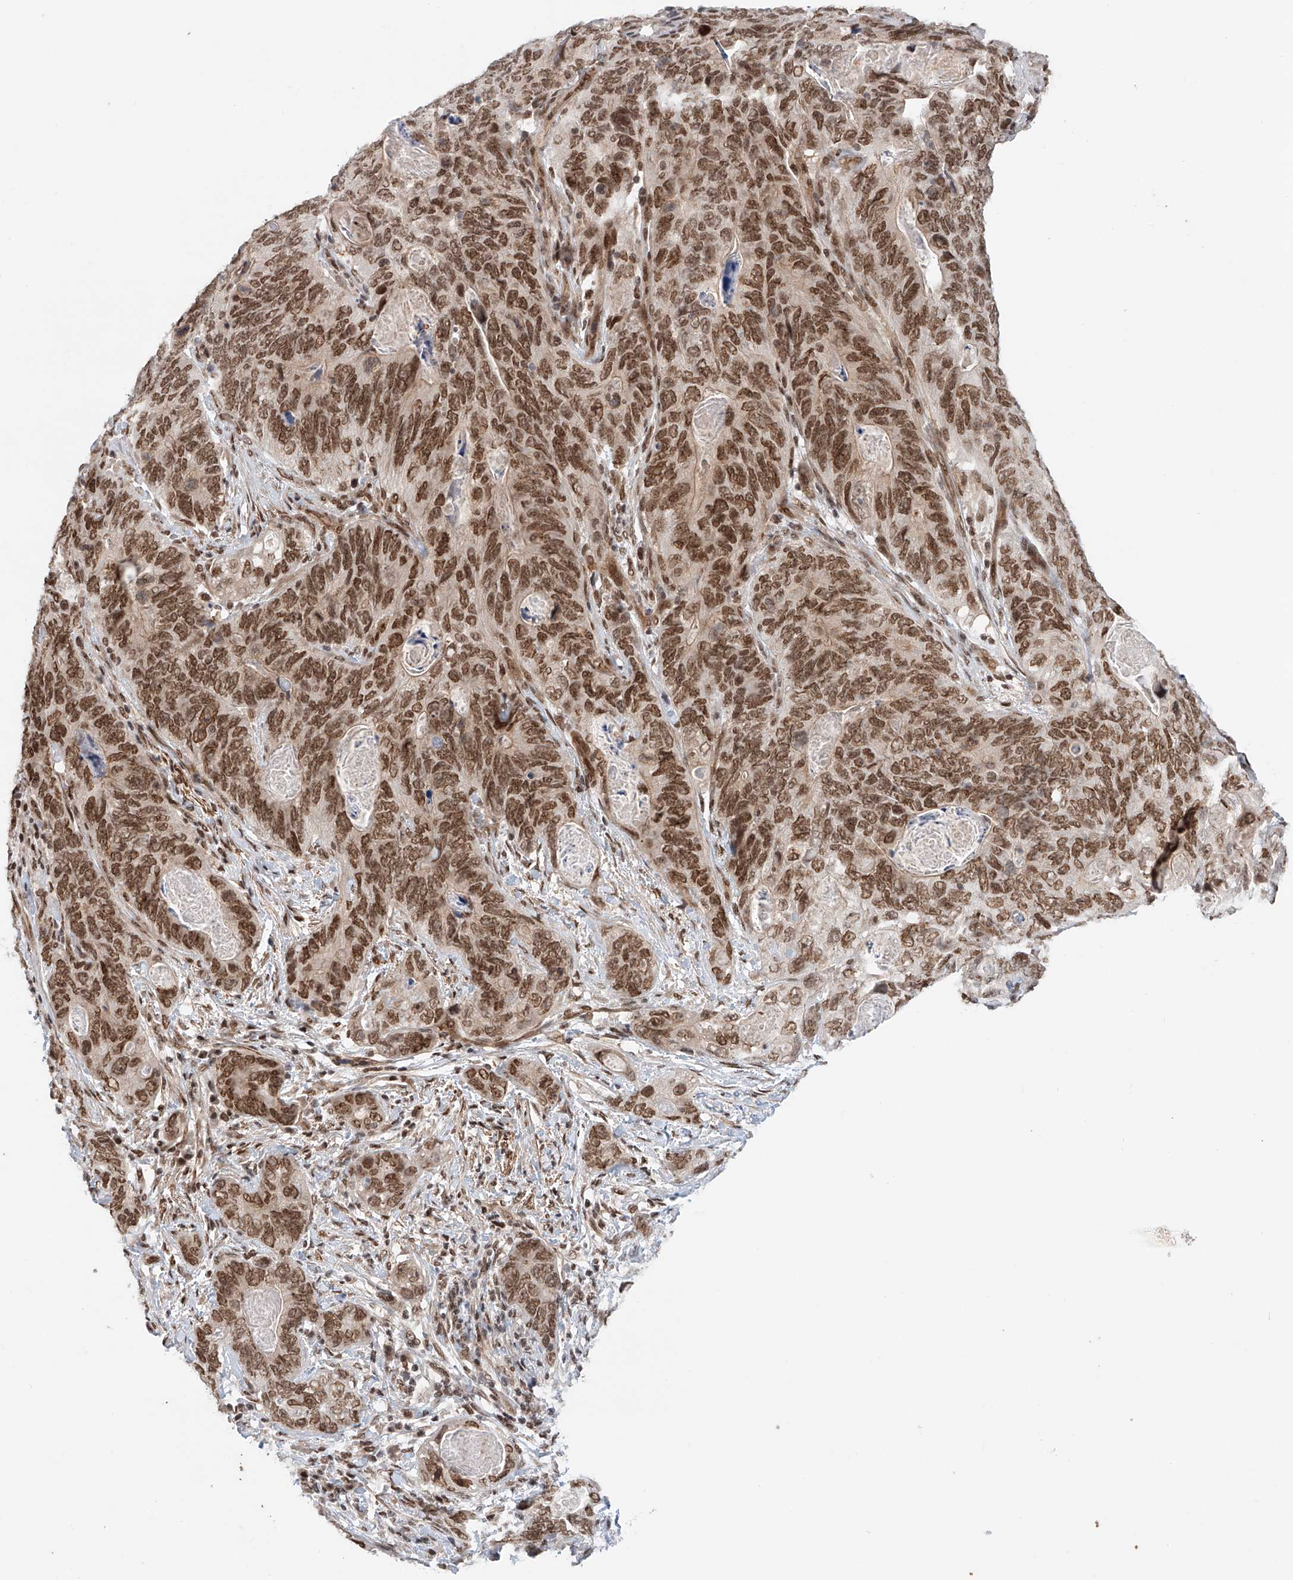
{"staining": {"intensity": "strong", "quantity": ">75%", "location": "nuclear"}, "tissue": "stomach cancer", "cell_type": "Tumor cells", "image_type": "cancer", "snomed": [{"axis": "morphology", "description": "Normal tissue, NOS"}, {"axis": "morphology", "description": "Adenocarcinoma, NOS"}, {"axis": "topography", "description": "Stomach"}], "caption": "Stomach cancer stained with a brown dye displays strong nuclear positive expression in approximately >75% of tumor cells.", "gene": "ZNF470", "patient": {"sex": "female", "age": 89}}